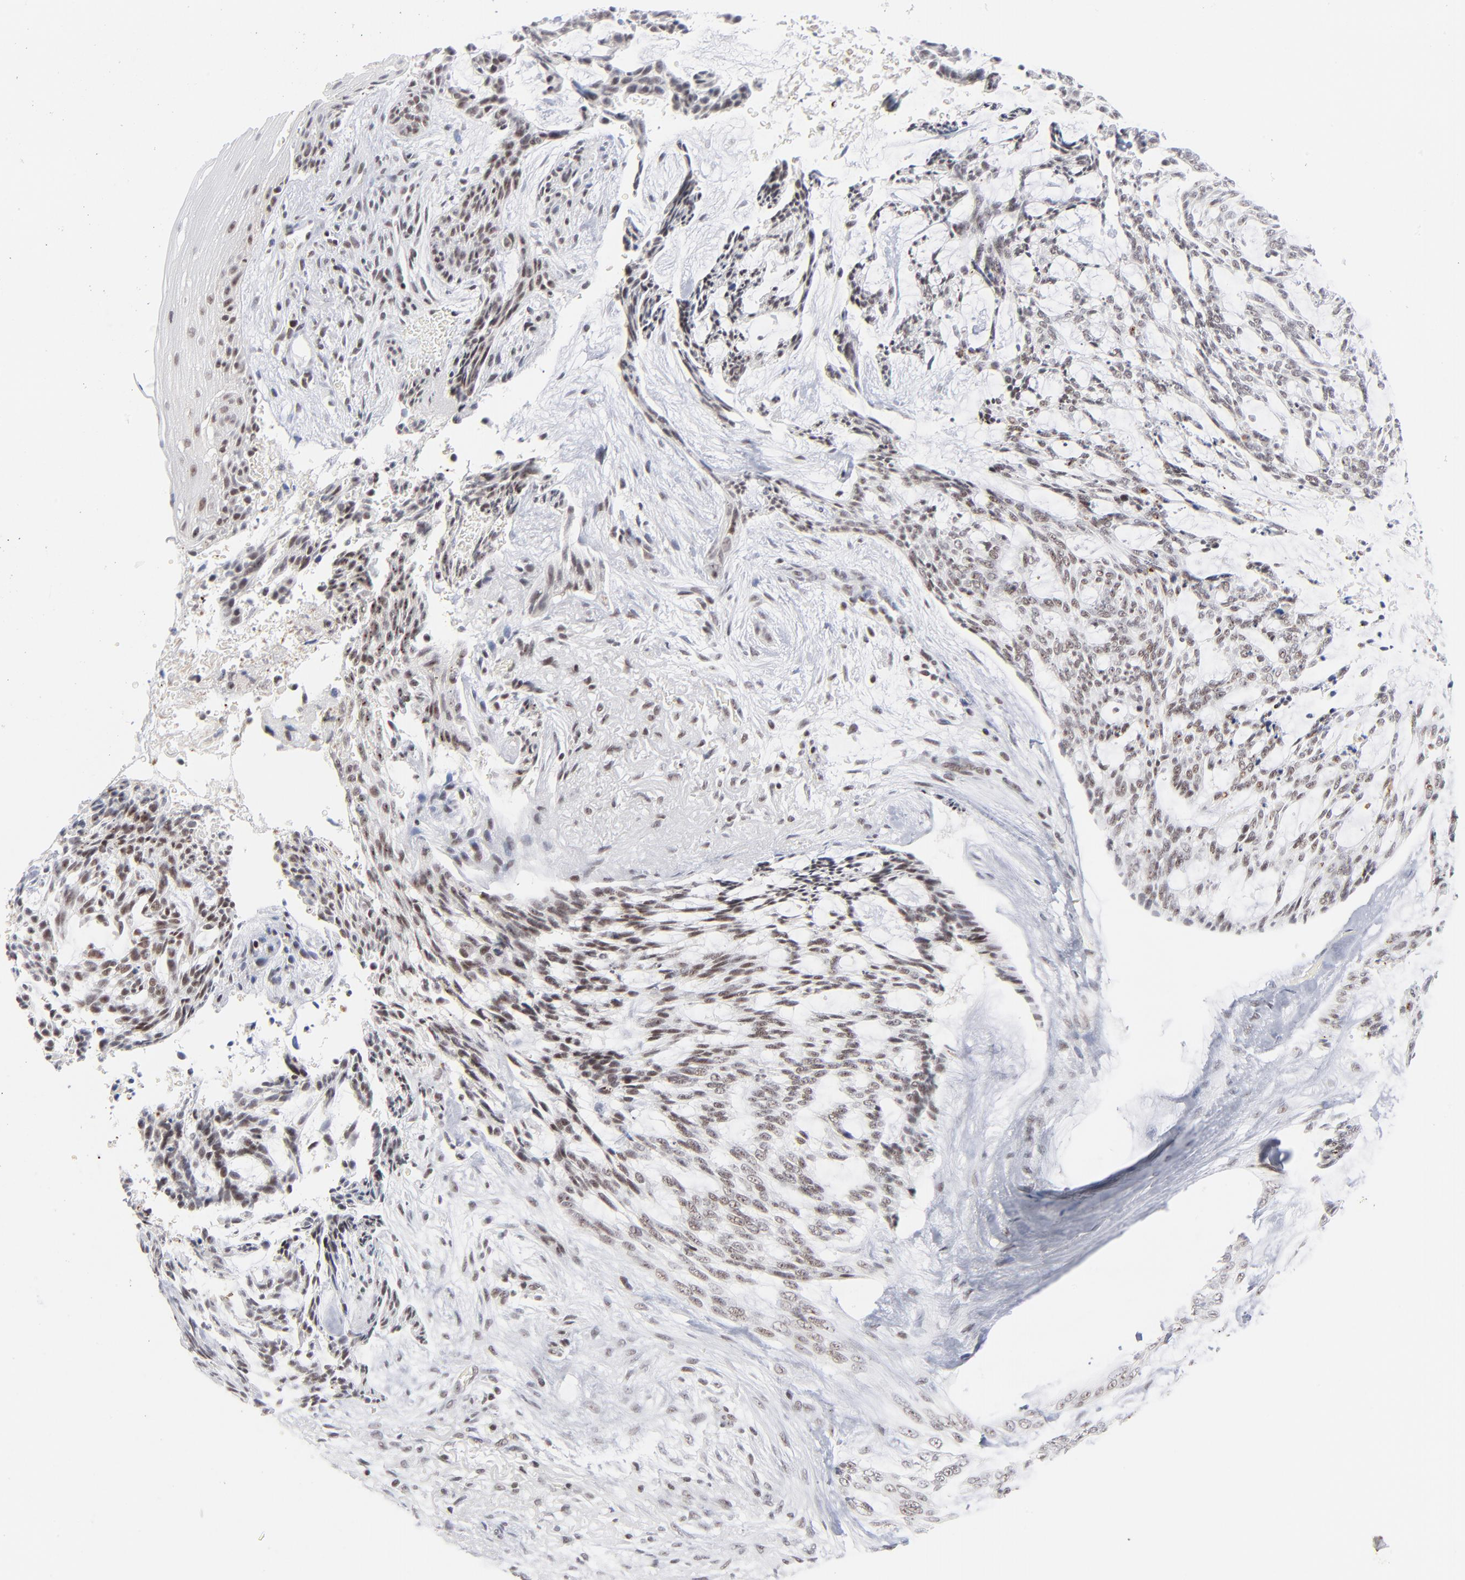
{"staining": {"intensity": "weak", "quantity": ">75%", "location": "nuclear"}, "tissue": "skin cancer", "cell_type": "Tumor cells", "image_type": "cancer", "snomed": [{"axis": "morphology", "description": "Normal tissue, NOS"}, {"axis": "morphology", "description": "Basal cell carcinoma"}, {"axis": "topography", "description": "Skin"}], "caption": "IHC of skin basal cell carcinoma reveals low levels of weak nuclear staining in about >75% of tumor cells.", "gene": "ZNF143", "patient": {"sex": "female", "age": 71}}